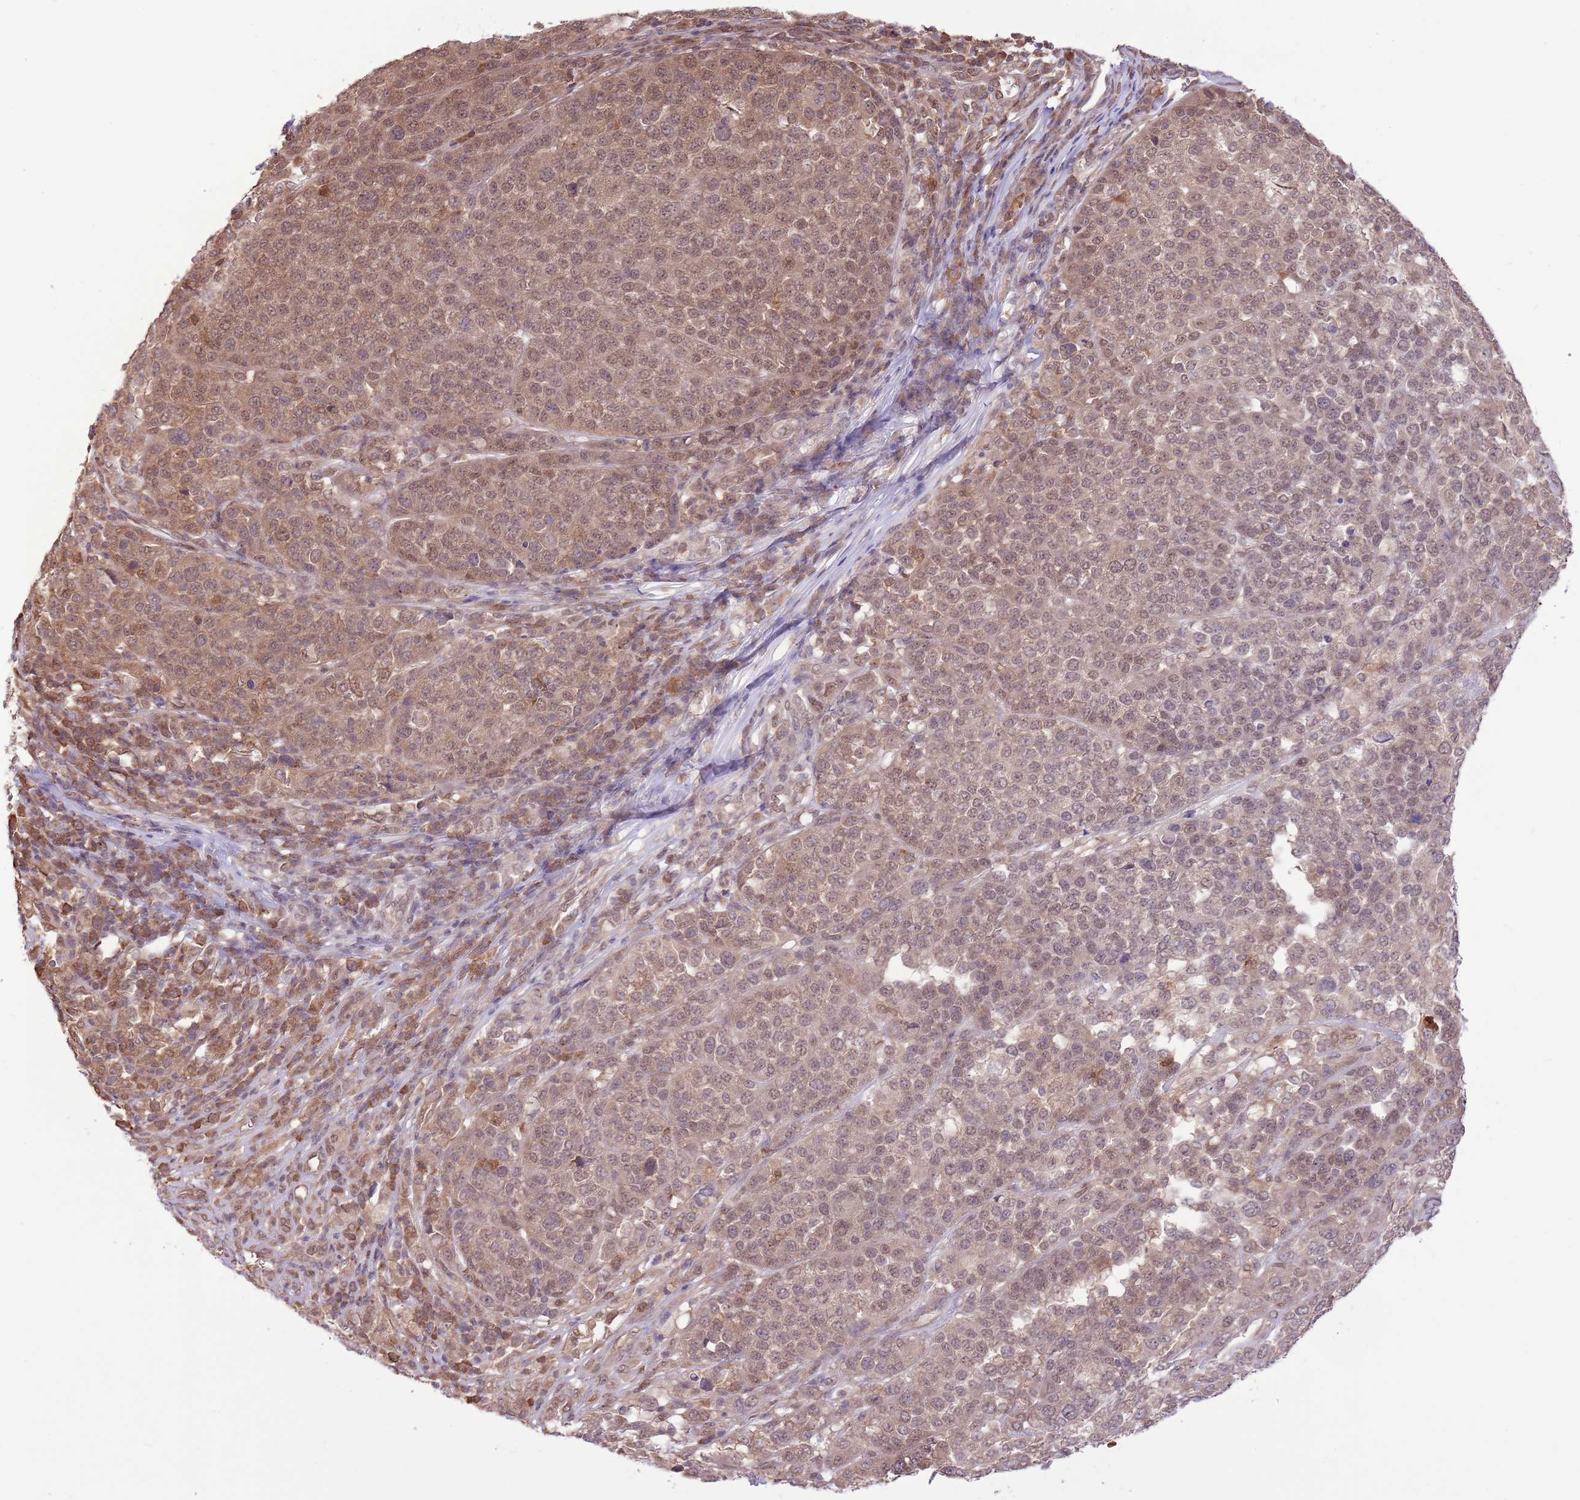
{"staining": {"intensity": "moderate", "quantity": "<25%", "location": "nuclear"}, "tissue": "melanoma", "cell_type": "Tumor cells", "image_type": "cancer", "snomed": [{"axis": "morphology", "description": "Malignant melanoma, Metastatic site"}, {"axis": "topography", "description": "Lymph node"}], "caption": "Immunohistochemistry (IHC) (DAB) staining of human malignant melanoma (metastatic site) displays moderate nuclear protein expression in about <25% of tumor cells.", "gene": "AMIGO1", "patient": {"sex": "male", "age": 44}}